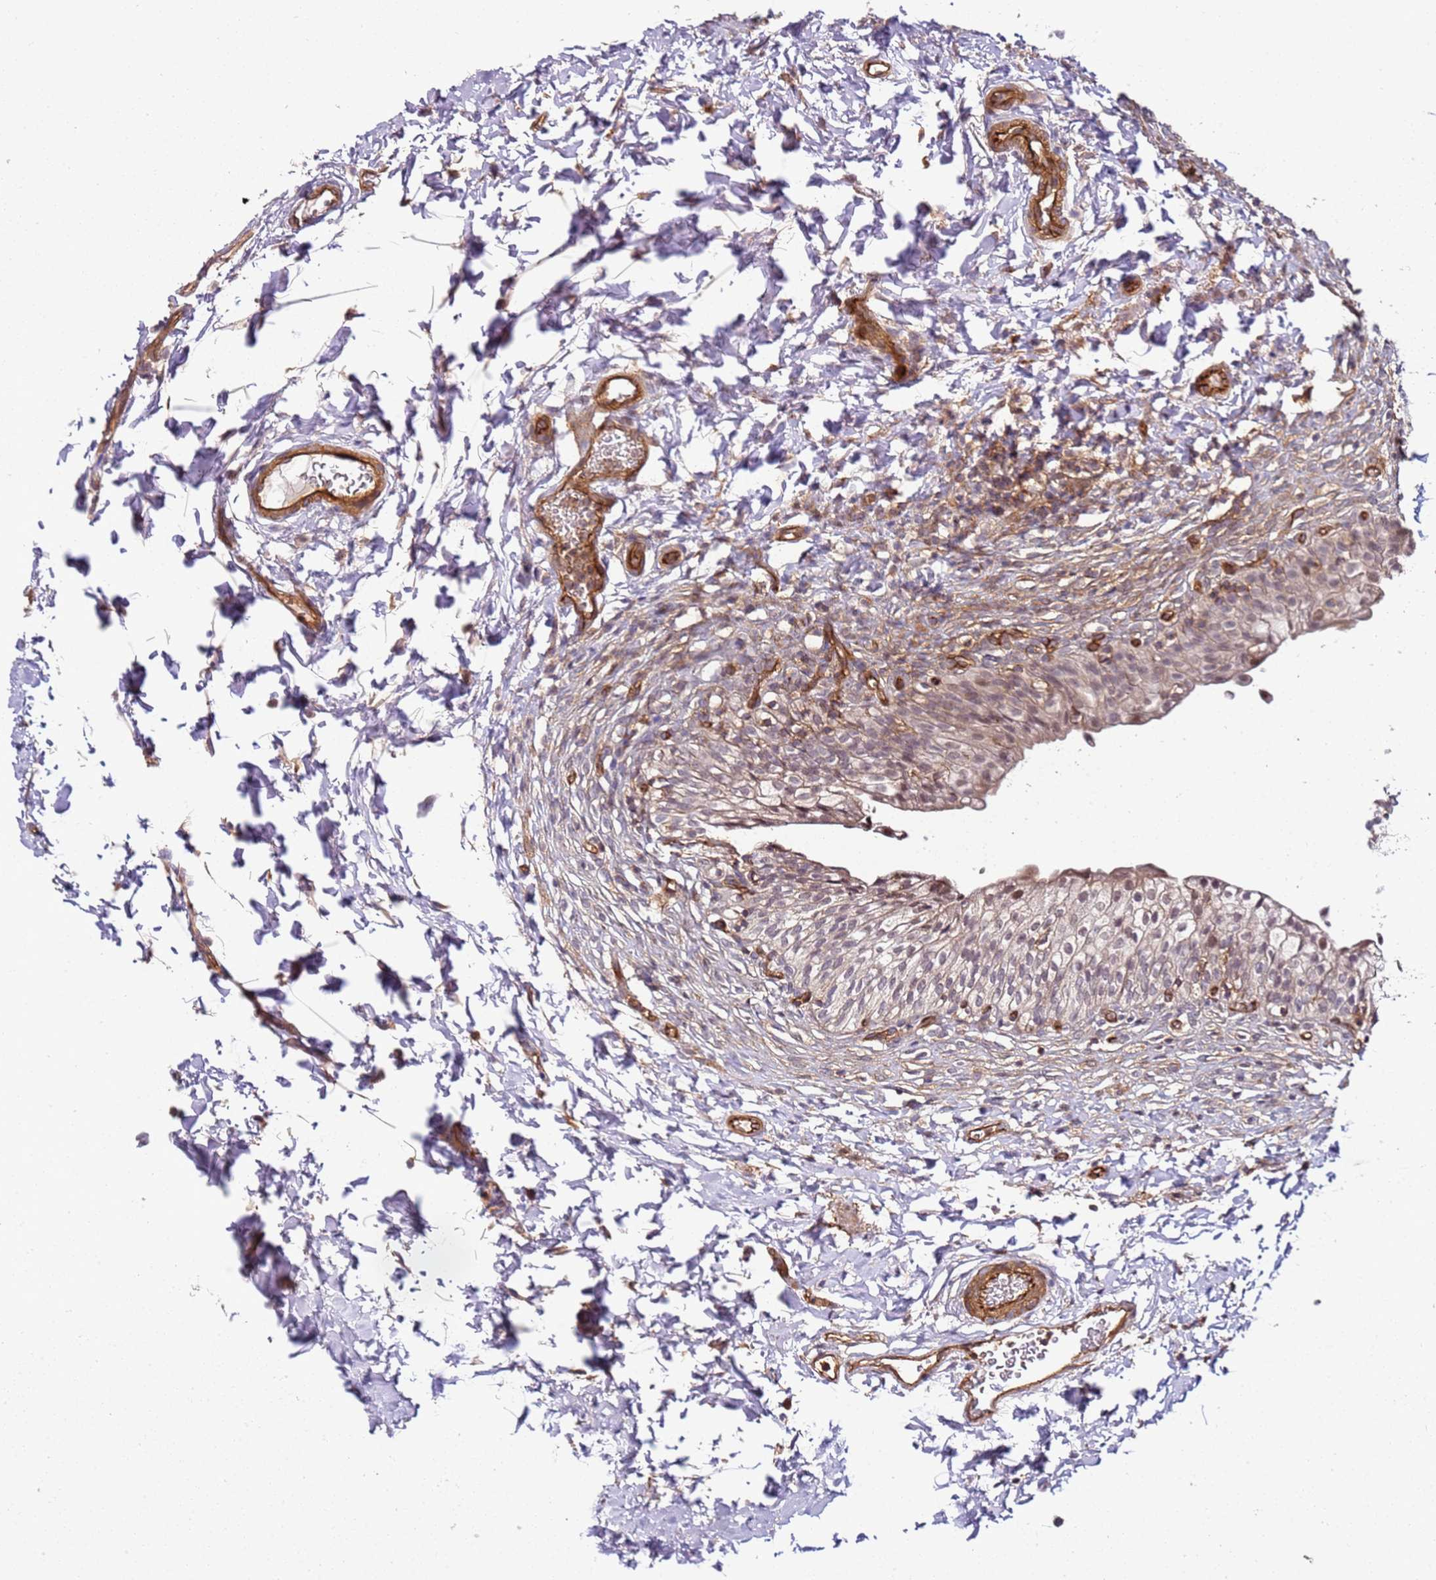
{"staining": {"intensity": "weak", "quantity": "<25%", "location": "nuclear"}, "tissue": "urinary bladder", "cell_type": "Urothelial cells", "image_type": "normal", "snomed": [{"axis": "morphology", "description": "Normal tissue, NOS"}, {"axis": "topography", "description": "Urinary bladder"}], "caption": "IHC histopathology image of benign urinary bladder: human urinary bladder stained with DAB (3,3'-diaminobenzidine) displays no significant protein expression in urothelial cells. The staining is performed using DAB (3,3'-diaminobenzidine) brown chromogen with nuclei counter-stained in using hematoxylin.", "gene": "CCNYL1", "patient": {"sex": "male", "age": 55}}